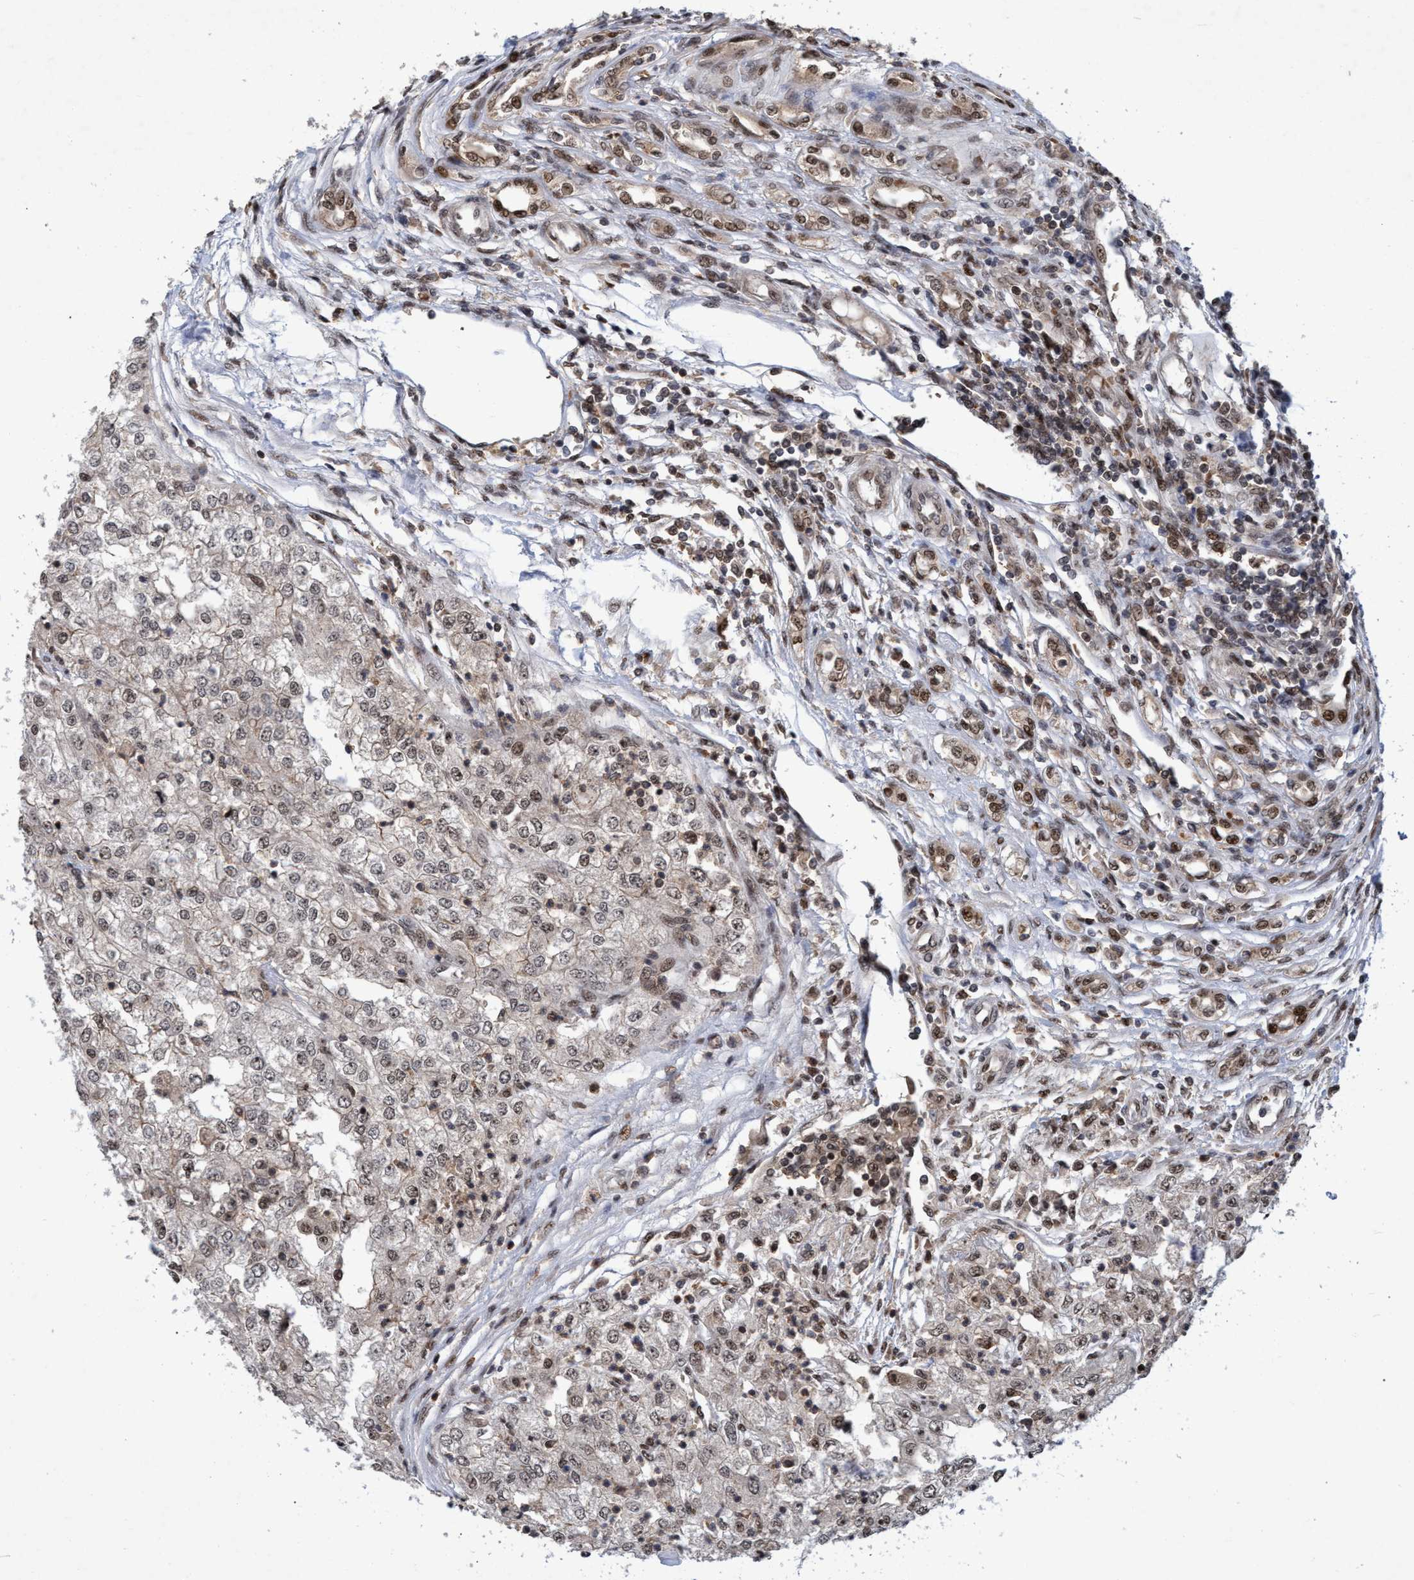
{"staining": {"intensity": "weak", "quantity": "<25%", "location": "cytoplasmic/membranous,nuclear"}, "tissue": "renal cancer", "cell_type": "Tumor cells", "image_type": "cancer", "snomed": [{"axis": "morphology", "description": "Adenocarcinoma, NOS"}, {"axis": "topography", "description": "Kidney"}], "caption": "A high-resolution image shows immunohistochemistry (IHC) staining of renal cancer, which reveals no significant expression in tumor cells.", "gene": "GTF2F1", "patient": {"sex": "female", "age": 54}}